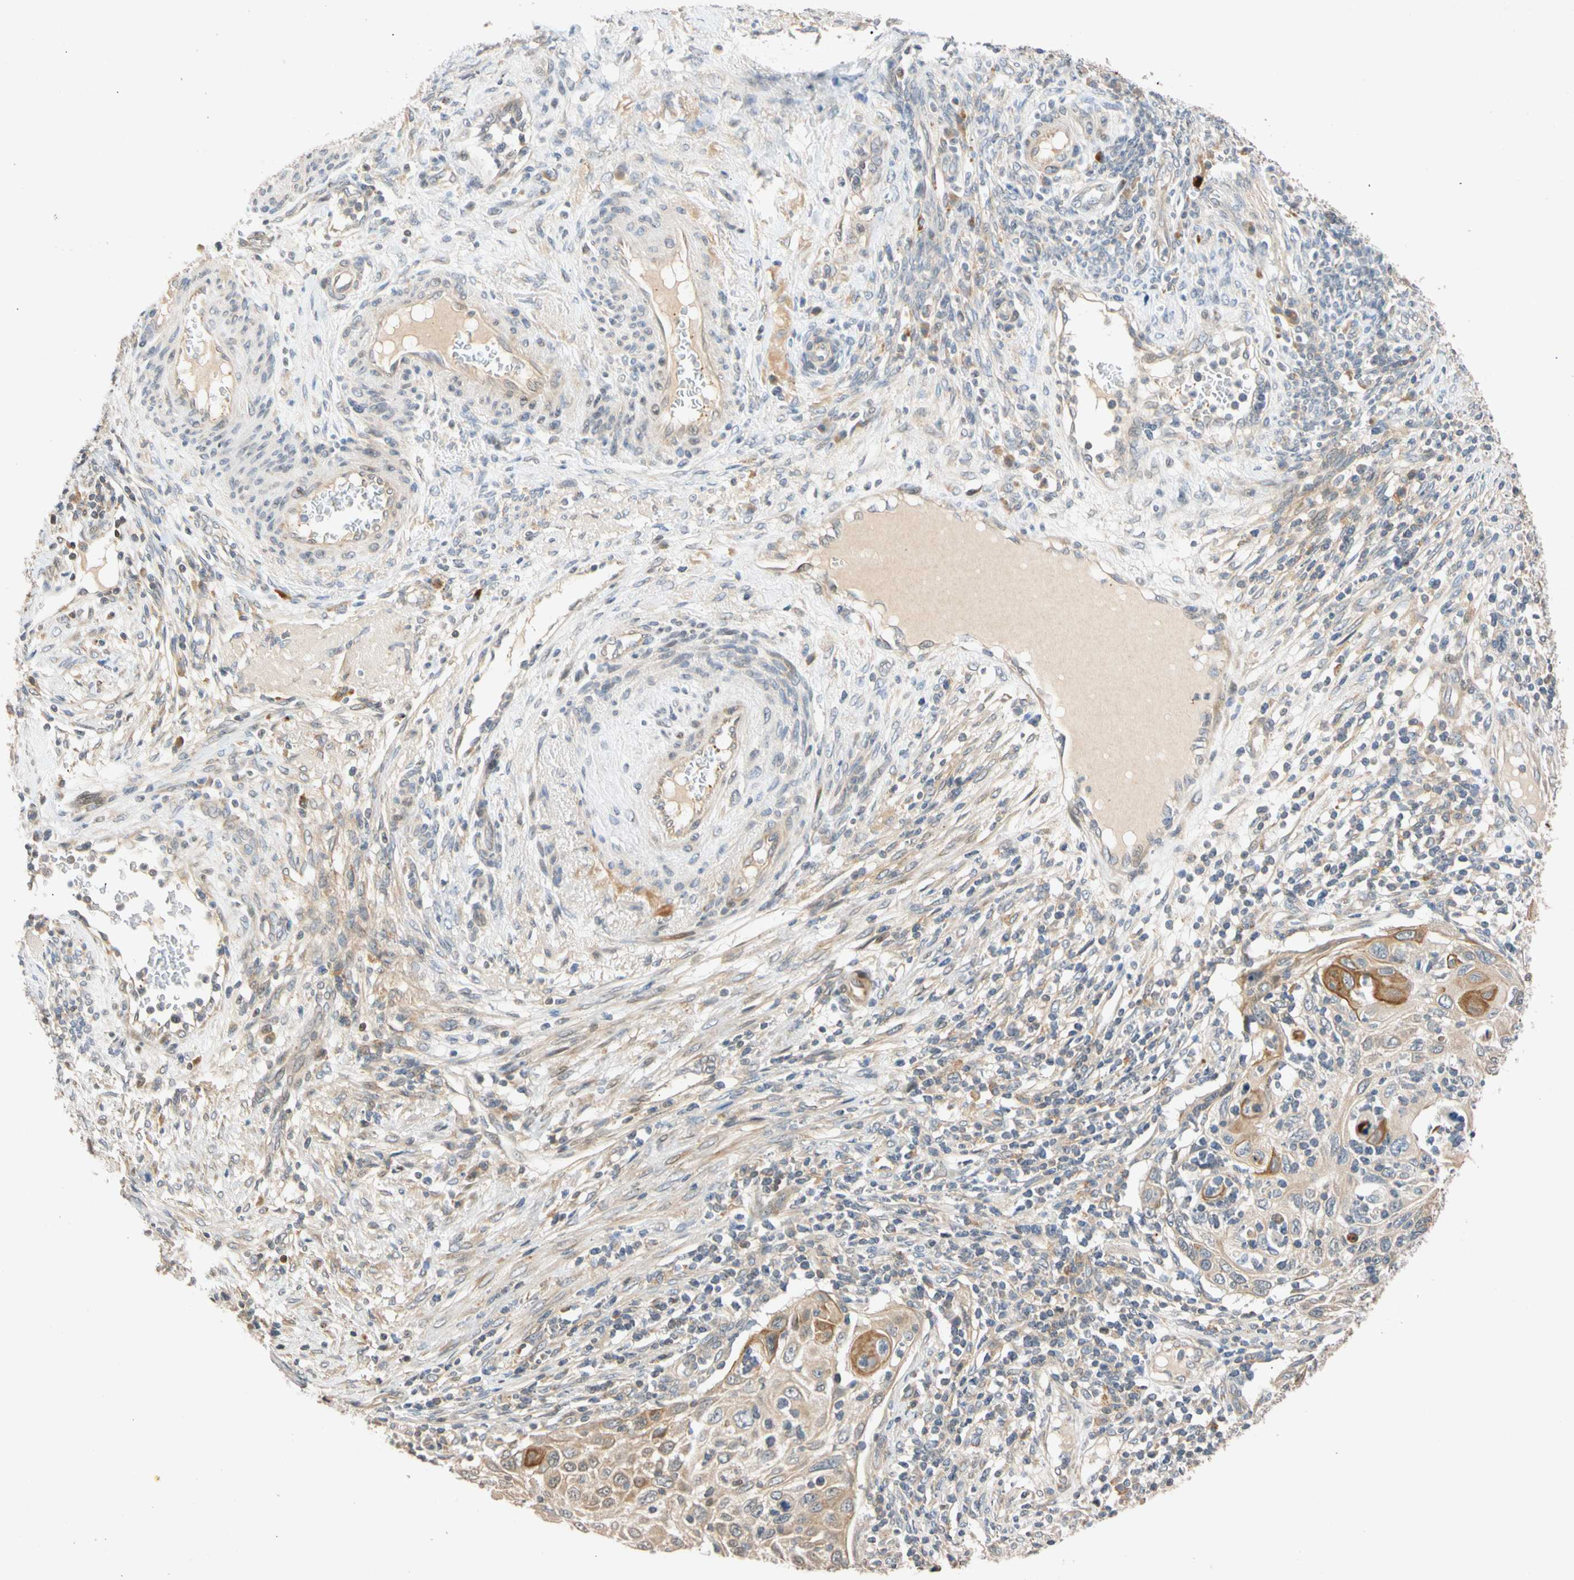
{"staining": {"intensity": "strong", "quantity": "<25%", "location": "cytoplasmic/membranous"}, "tissue": "cervical cancer", "cell_type": "Tumor cells", "image_type": "cancer", "snomed": [{"axis": "morphology", "description": "Squamous cell carcinoma, NOS"}, {"axis": "topography", "description": "Cervix"}], "caption": "Immunohistochemical staining of human cervical squamous cell carcinoma displays medium levels of strong cytoplasmic/membranous protein staining in about <25% of tumor cells. (DAB (3,3'-diaminobenzidine) IHC with brightfield microscopy, high magnification).", "gene": "CNST", "patient": {"sex": "female", "age": 70}}